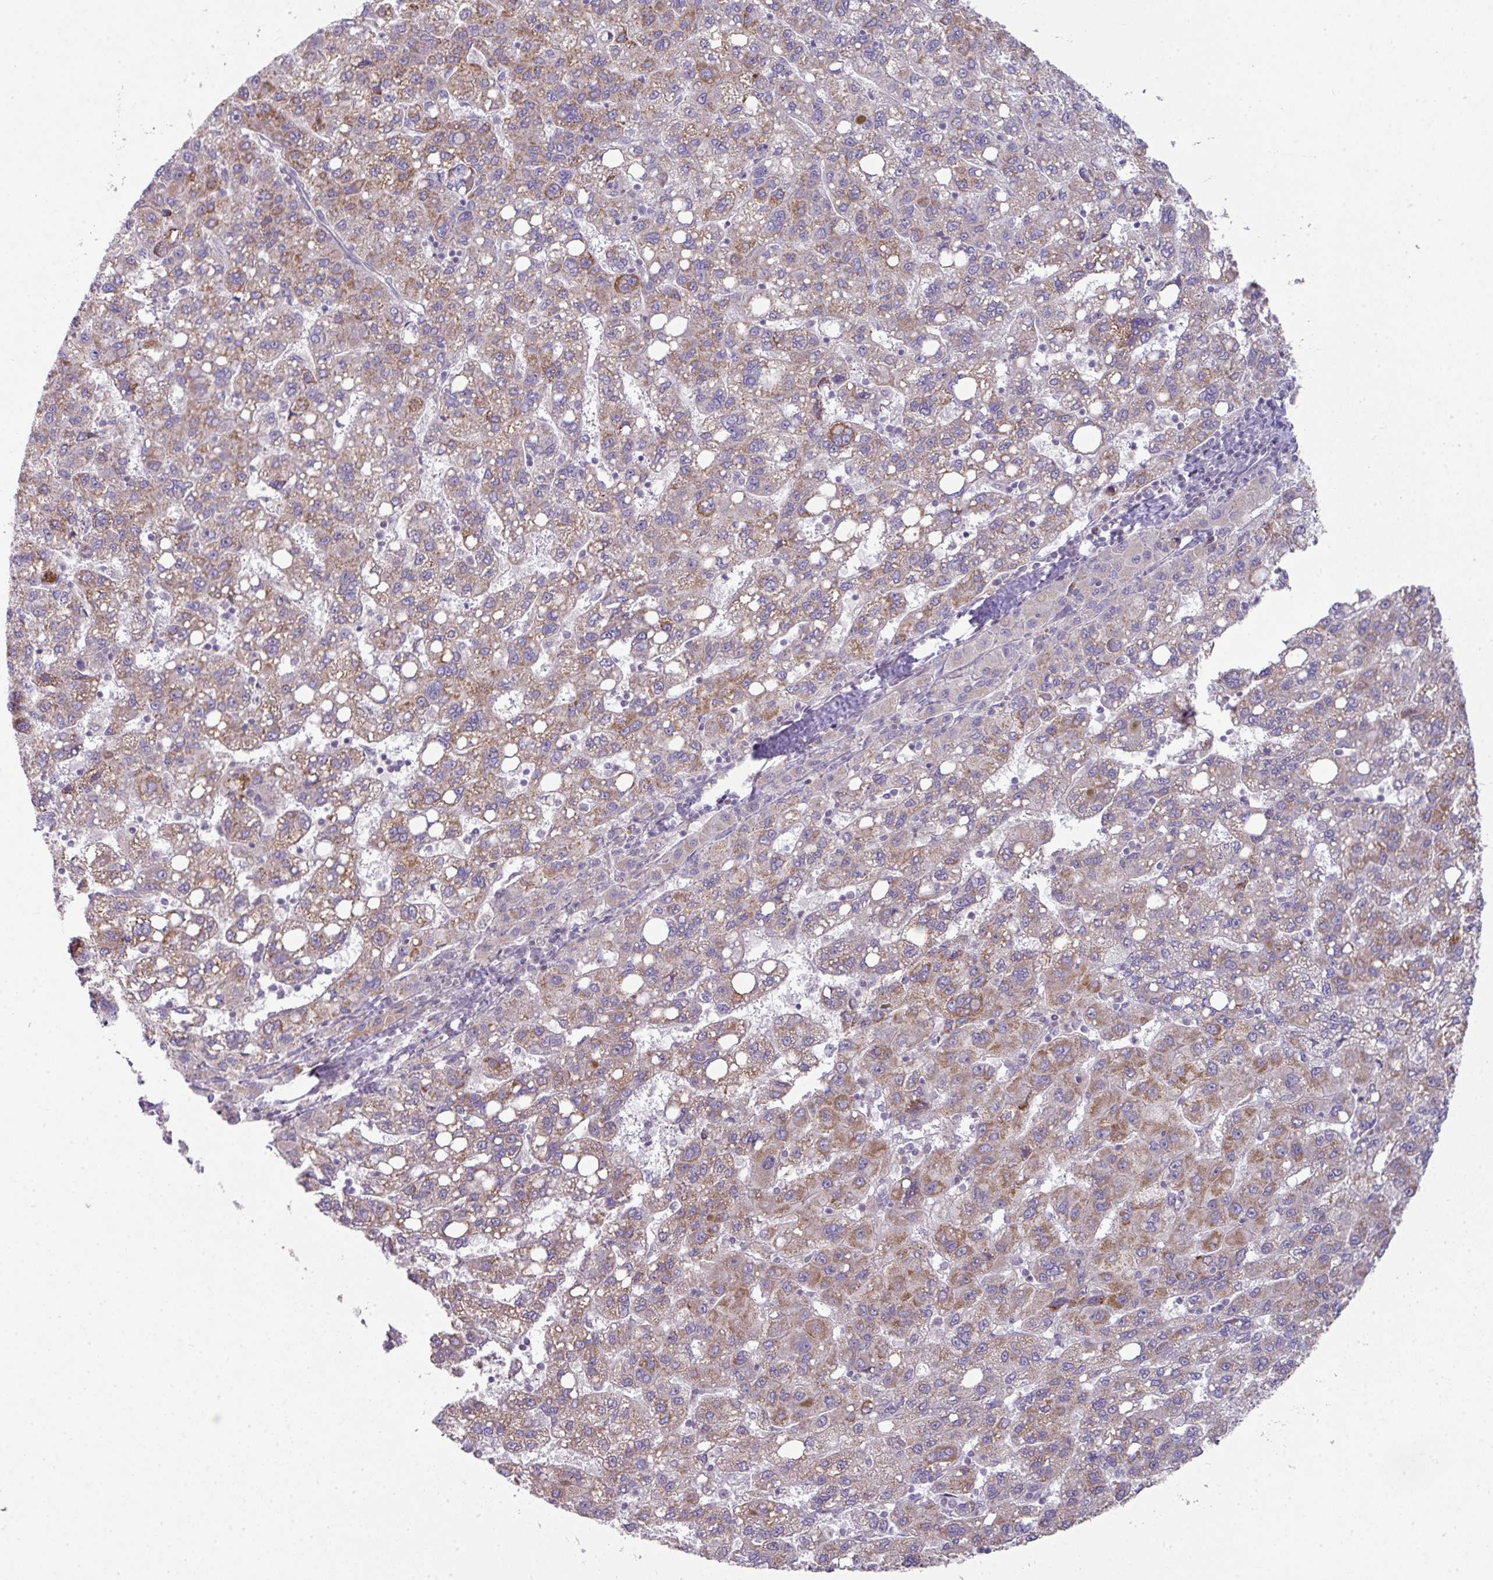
{"staining": {"intensity": "moderate", "quantity": ">75%", "location": "cytoplasmic/membranous"}, "tissue": "liver cancer", "cell_type": "Tumor cells", "image_type": "cancer", "snomed": [{"axis": "morphology", "description": "Carcinoma, Hepatocellular, NOS"}, {"axis": "topography", "description": "Liver"}], "caption": "Liver cancer (hepatocellular carcinoma) stained with a brown dye reveals moderate cytoplasmic/membranous positive staining in approximately >75% of tumor cells.", "gene": "STAT5A", "patient": {"sex": "female", "age": 82}}